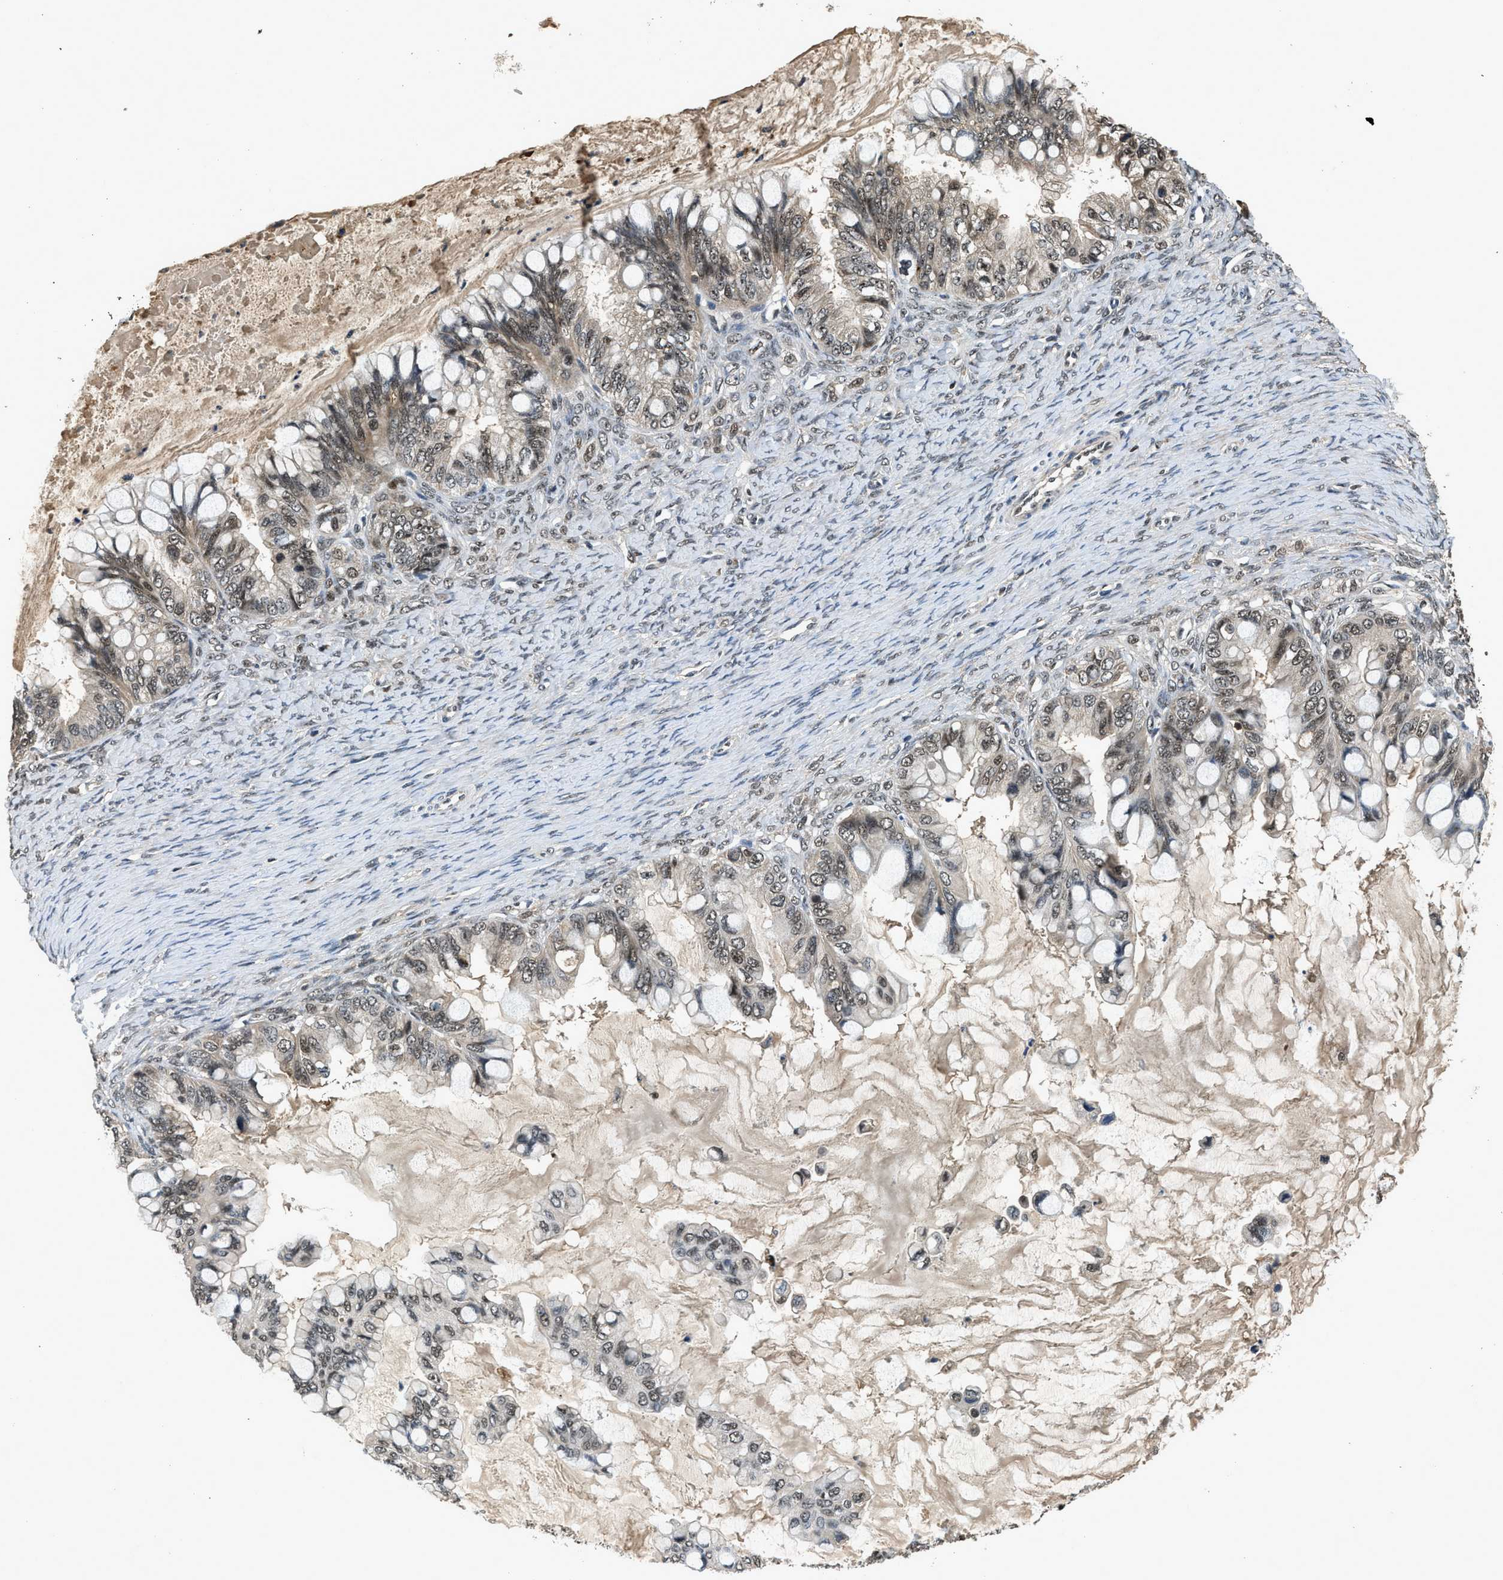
{"staining": {"intensity": "weak", "quantity": ">75%", "location": "nuclear"}, "tissue": "ovarian cancer", "cell_type": "Tumor cells", "image_type": "cancer", "snomed": [{"axis": "morphology", "description": "Cystadenocarcinoma, mucinous, NOS"}, {"axis": "topography", "description": "Ovary"}], "caption": "Immunohistochemistry photomicrograph of ovarian cancer (mucinous cystadenocarcinoma) stained for a protein (brown), which demonstrates low levels of weak nuclear expression in about >75% of tumor cells.", "gene": "SLC15A4", "patient": {"sex": "female", "age": 80}}